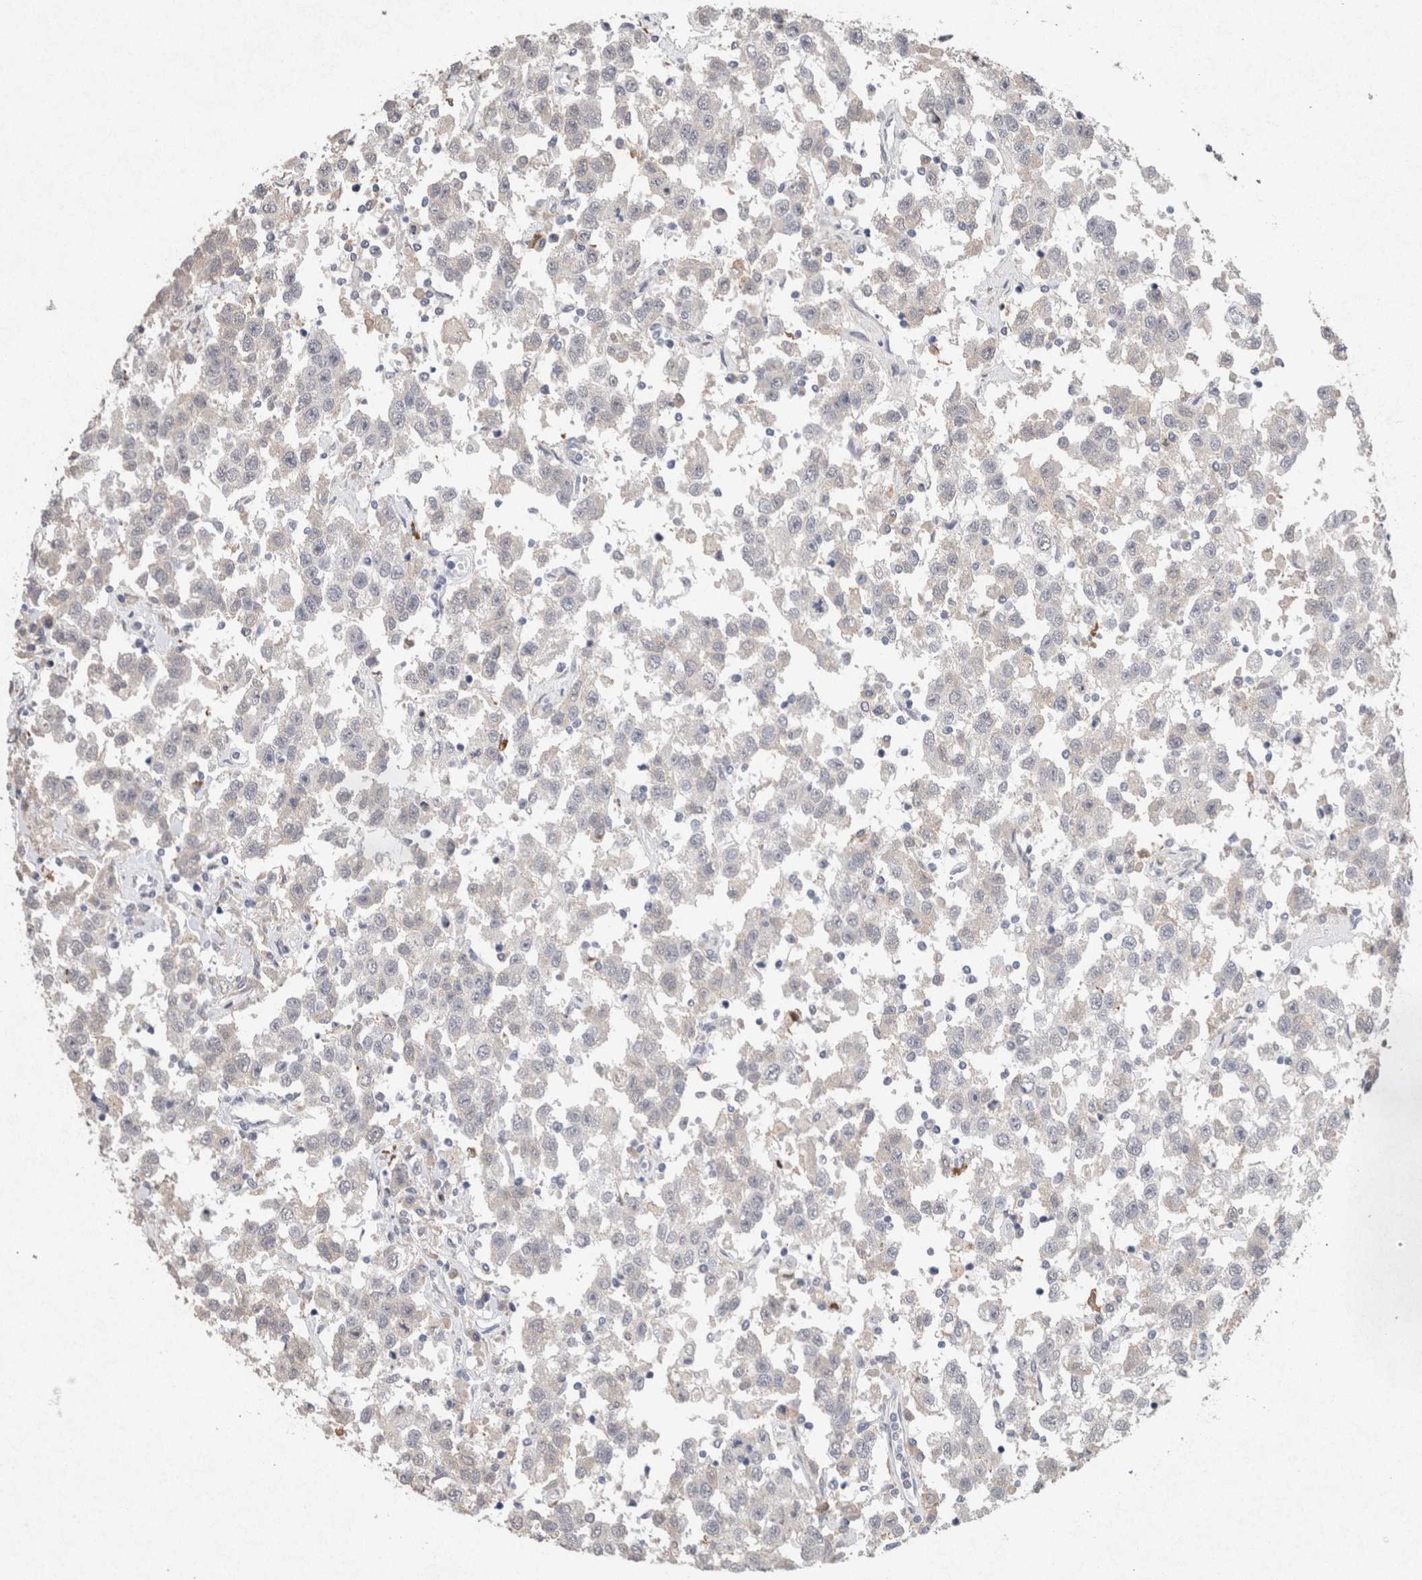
{"staining": {"intensity": "negative", "quantity": "none", "location": "none"}, "tissue": "testis cancer", "cell_type": "Tumor cells", "image_type": "cancer", "snomed": [{"axis": "morphology", "description": "Seminoma, NOS"}, {"axis": "topography", "description": "Testis"}], "caption": "A micrograph of human testis seminoma is negative for staining in tumor cells.", "gene": "FABP7", "patient": {"sex": "male", "age": 41}}